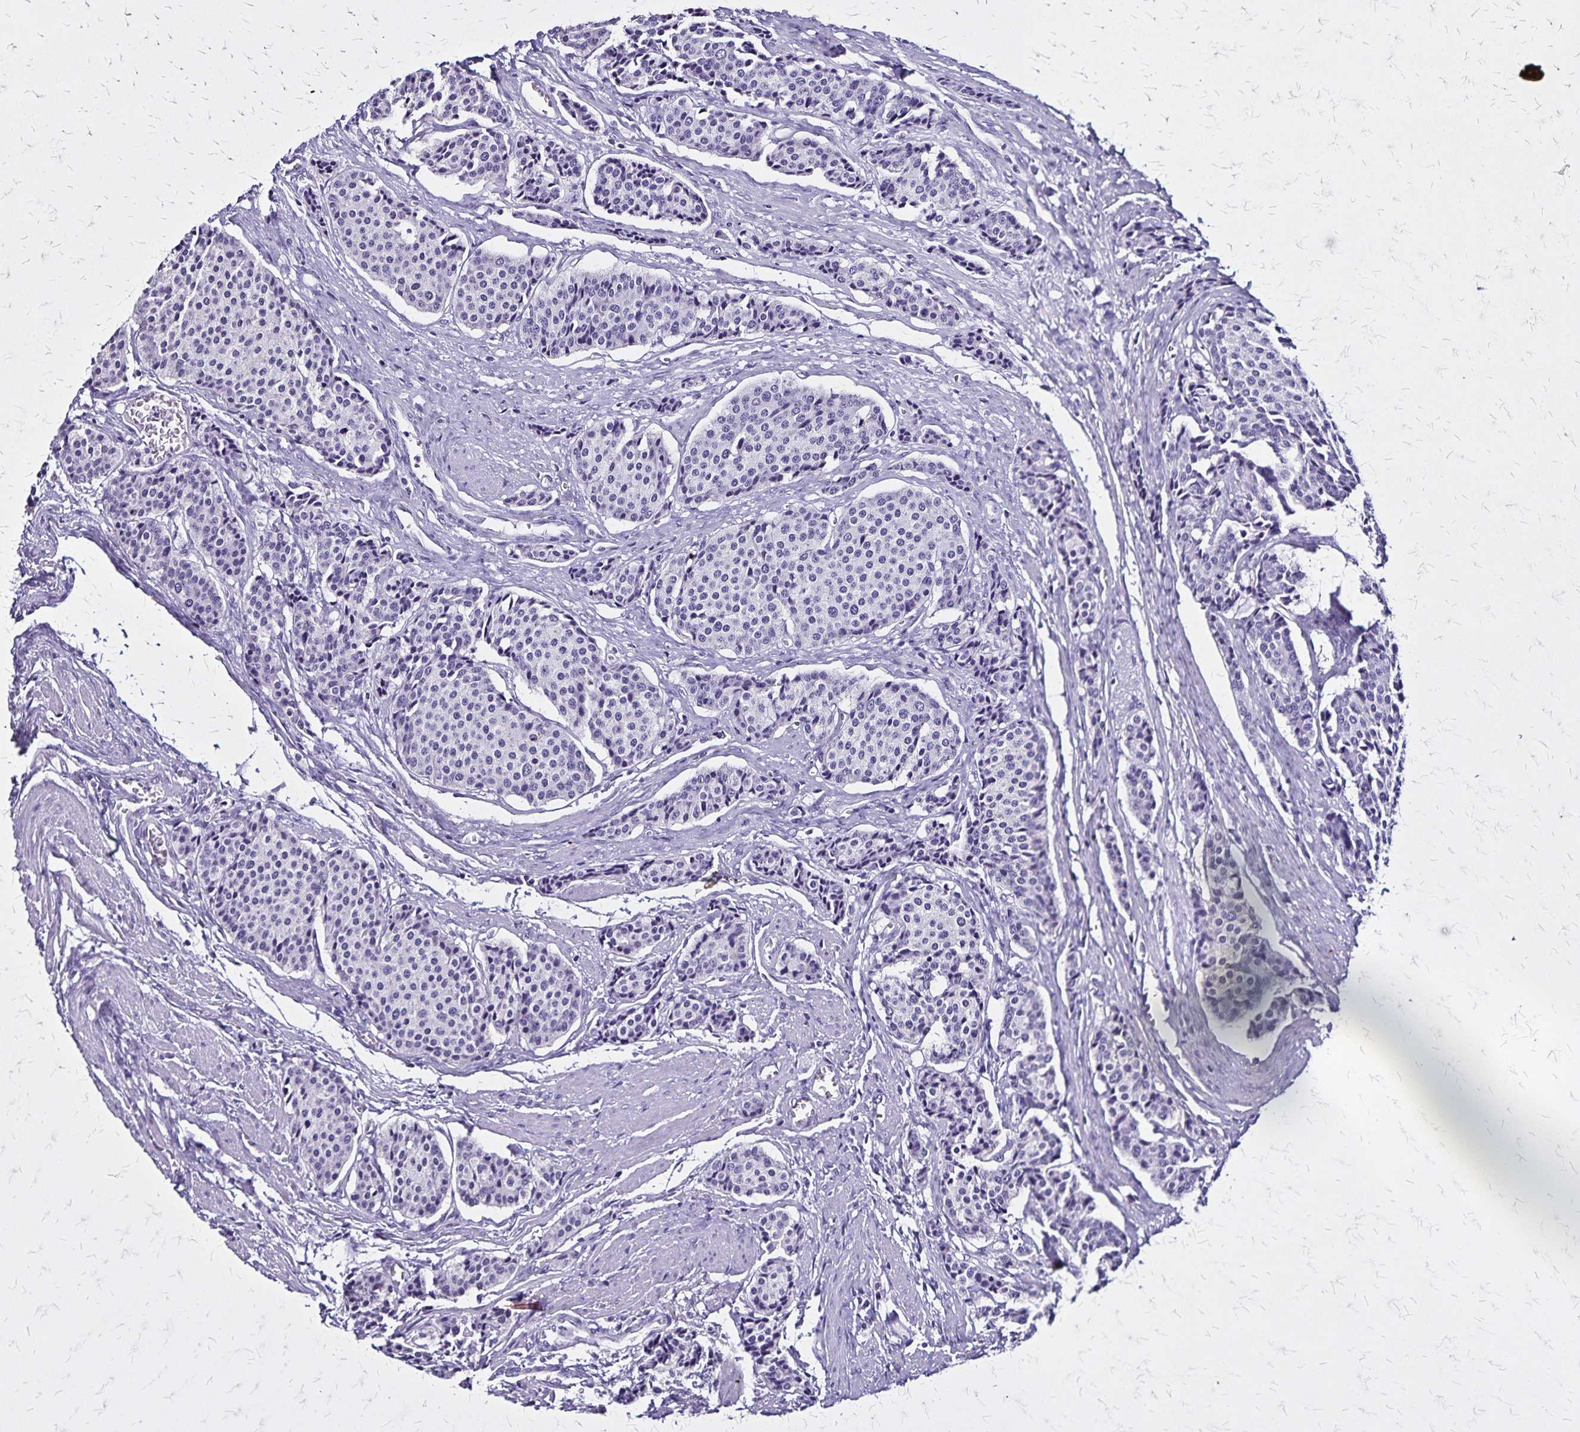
{"staining": {"intensity": "negative", "quantity": "none", "location": "none"}, "tissue": "carcinoid", "cell_type": "Tumor cells", "image_type": "cancer", "snomed": [{"axis": "morphology", "description": "Carcinoid, malignant, NOS"}, {"axis": "topography", "description": "Small intestine"}], "caption": "Photomicrograph shows no significant protein positivity in tumor cells of malignant carcinoid. The staining was performed using DAB to visualize the protein expression in brown, while the nuclei were stained in blue with hematoxylin (Magnification: 20x).", "gene": "KRT2", "patient": {"sex": "male", "age": 73}}